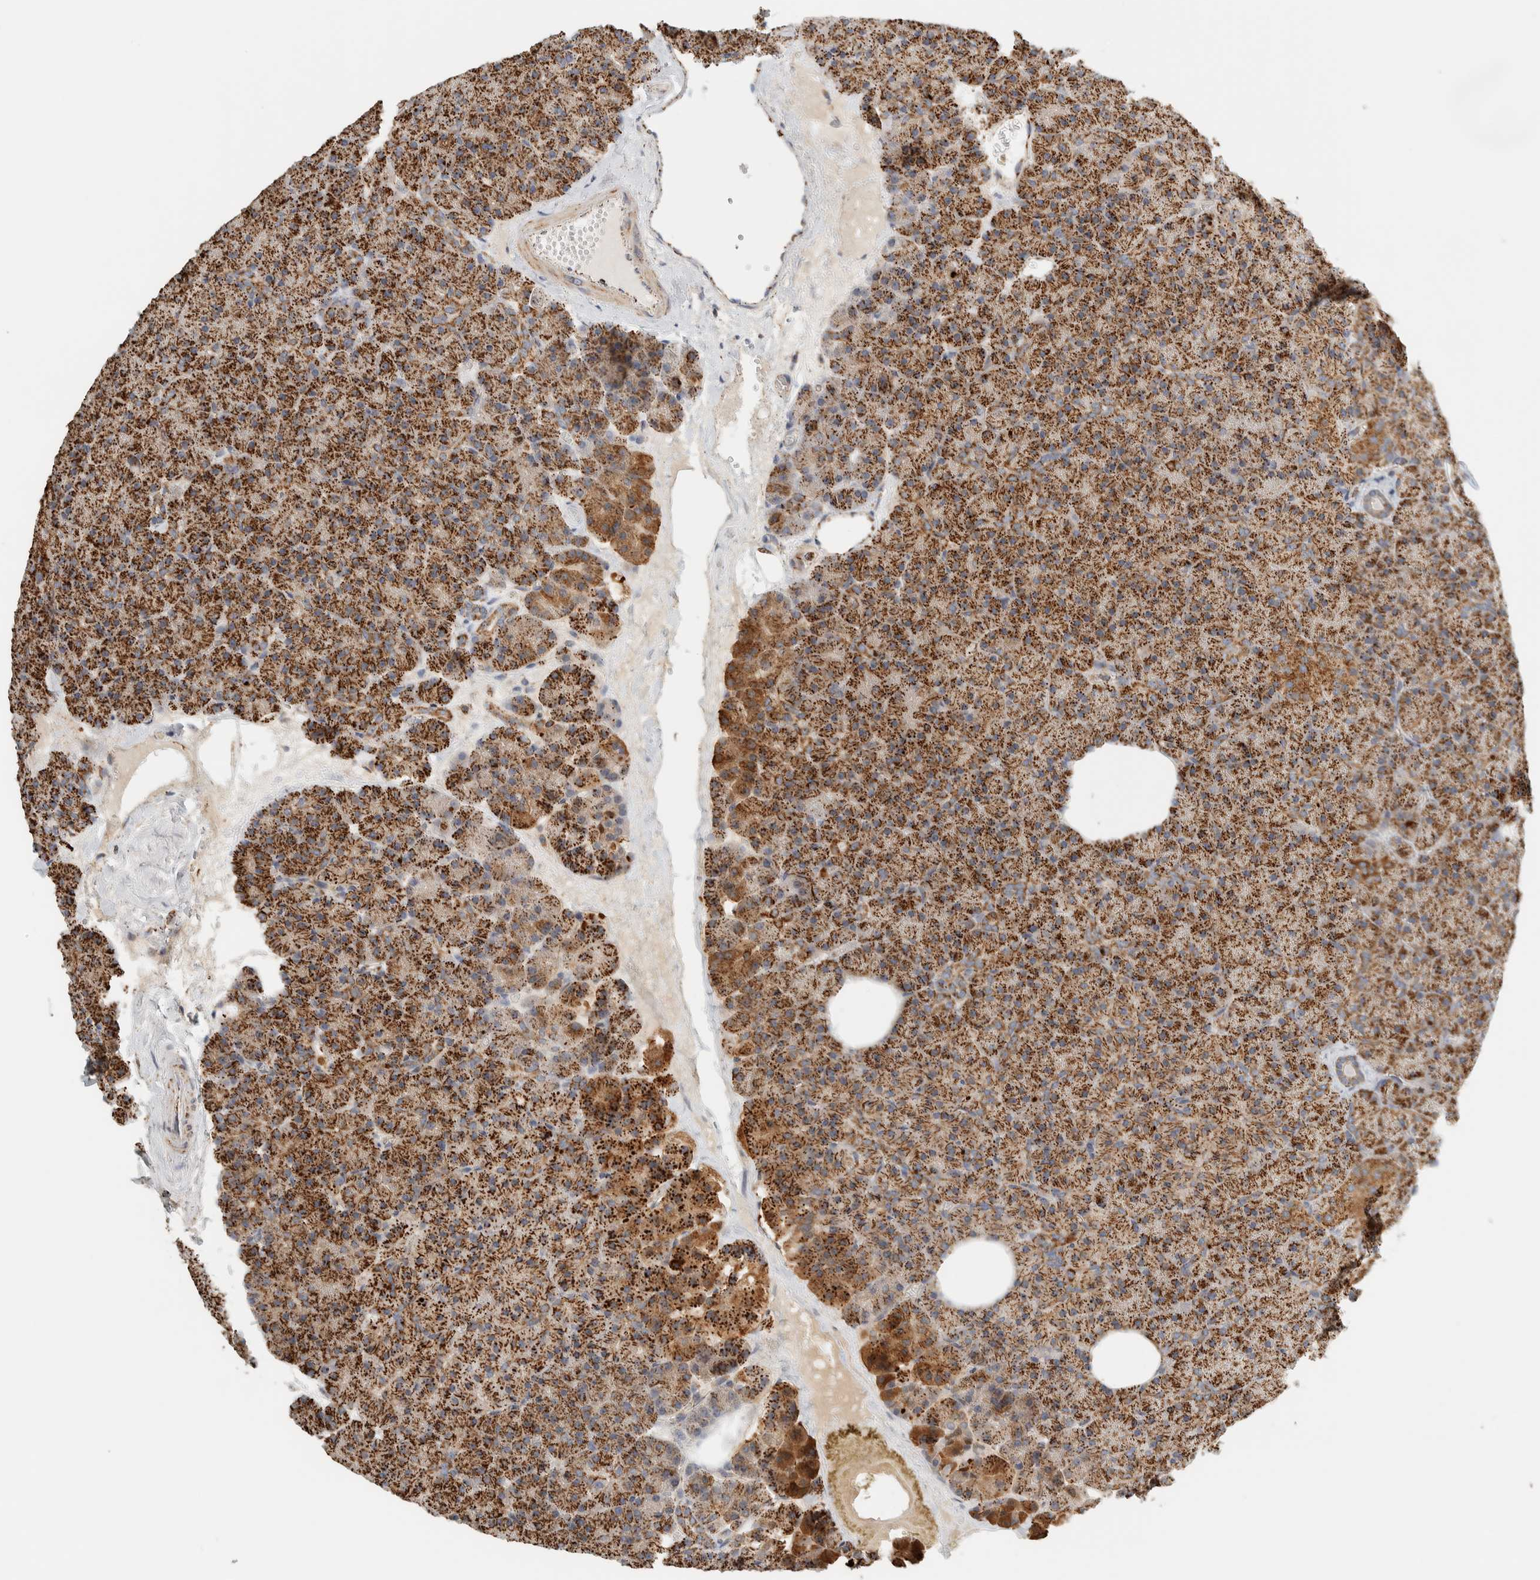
{"staining": {"intensity": "strong", "quantity": ">75%", "location": "cytoplasmic/membranous"}, "tissue": "pancreas", "cell_type": "Exocrine glandular cells", "image_type": "normal", "snomed": [{"axis": "morphology", "description": "Normal tissue, NOS"}, {"axis": "morphology", "description": "Carcinoid, malignant, NOS"}, {"axis": "topography", "description": "Pancreas"}], "caption": "The immunohistochemical stain labels strong cytoplasmic/membranous staining in exocrine glandular cells of unremarkable pancreas.", "gene": "ZNF454", "patient": {"sex": "female", "age": 35}}